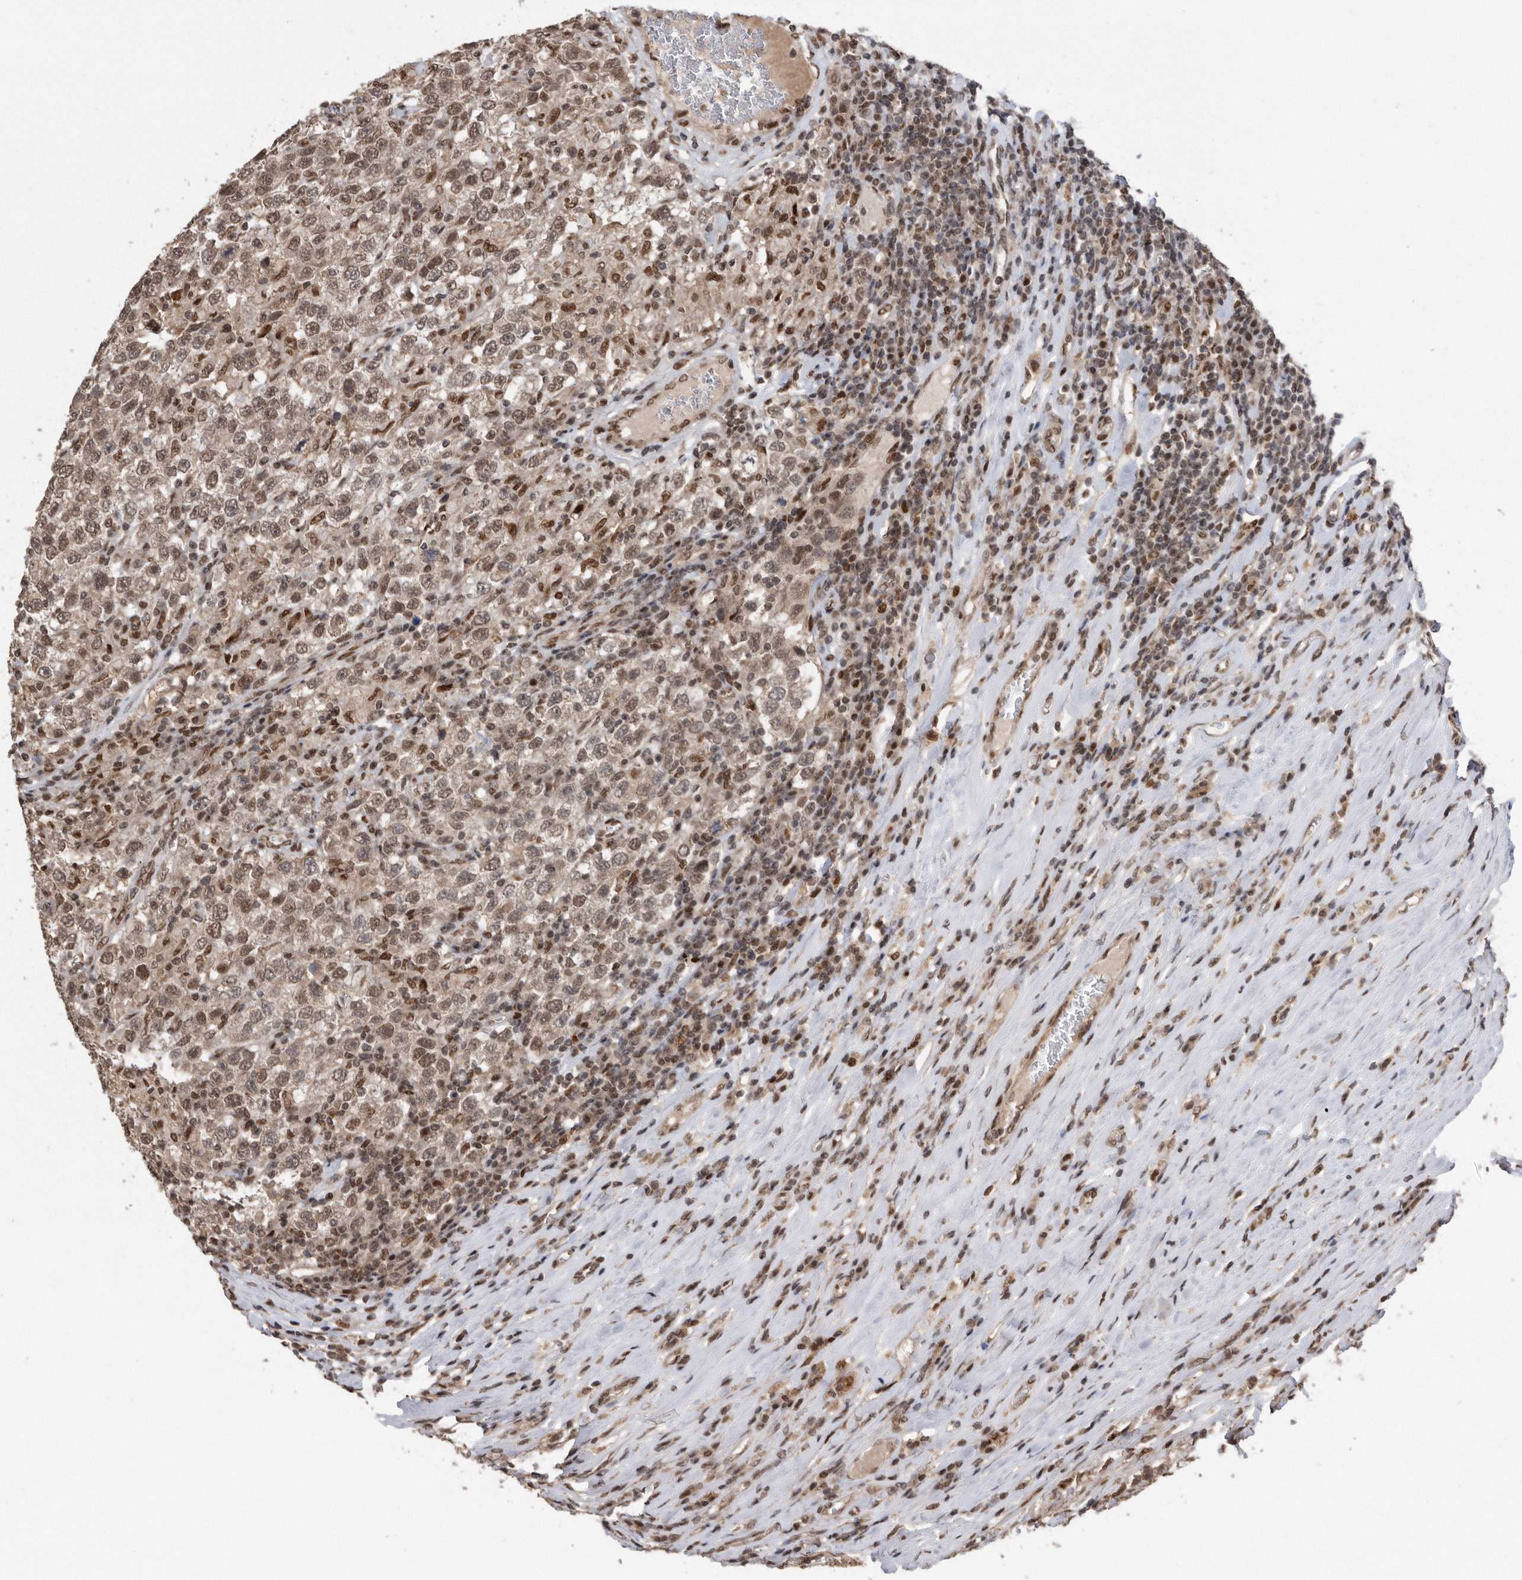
{"staining": {"intensity": "moderate", "quantity": ">75%", "location": "nuclear"}, "tissue": "testis cancer", "cell_type": "Tumor cells", "image_type": "cancer", "snomed": [{"axis": "morphology", "description": "Seminoma, NOS"}, {"axis": "topography", "description": "Testis"}], "caption": "The micrograph shows immunohistochemical staining of testis cancer. There is moderate nuclear expression is seen in approximately >75% of tumor cells.", "gene": "TDRD3", "patient": {"sex": "male", "age": 41}}